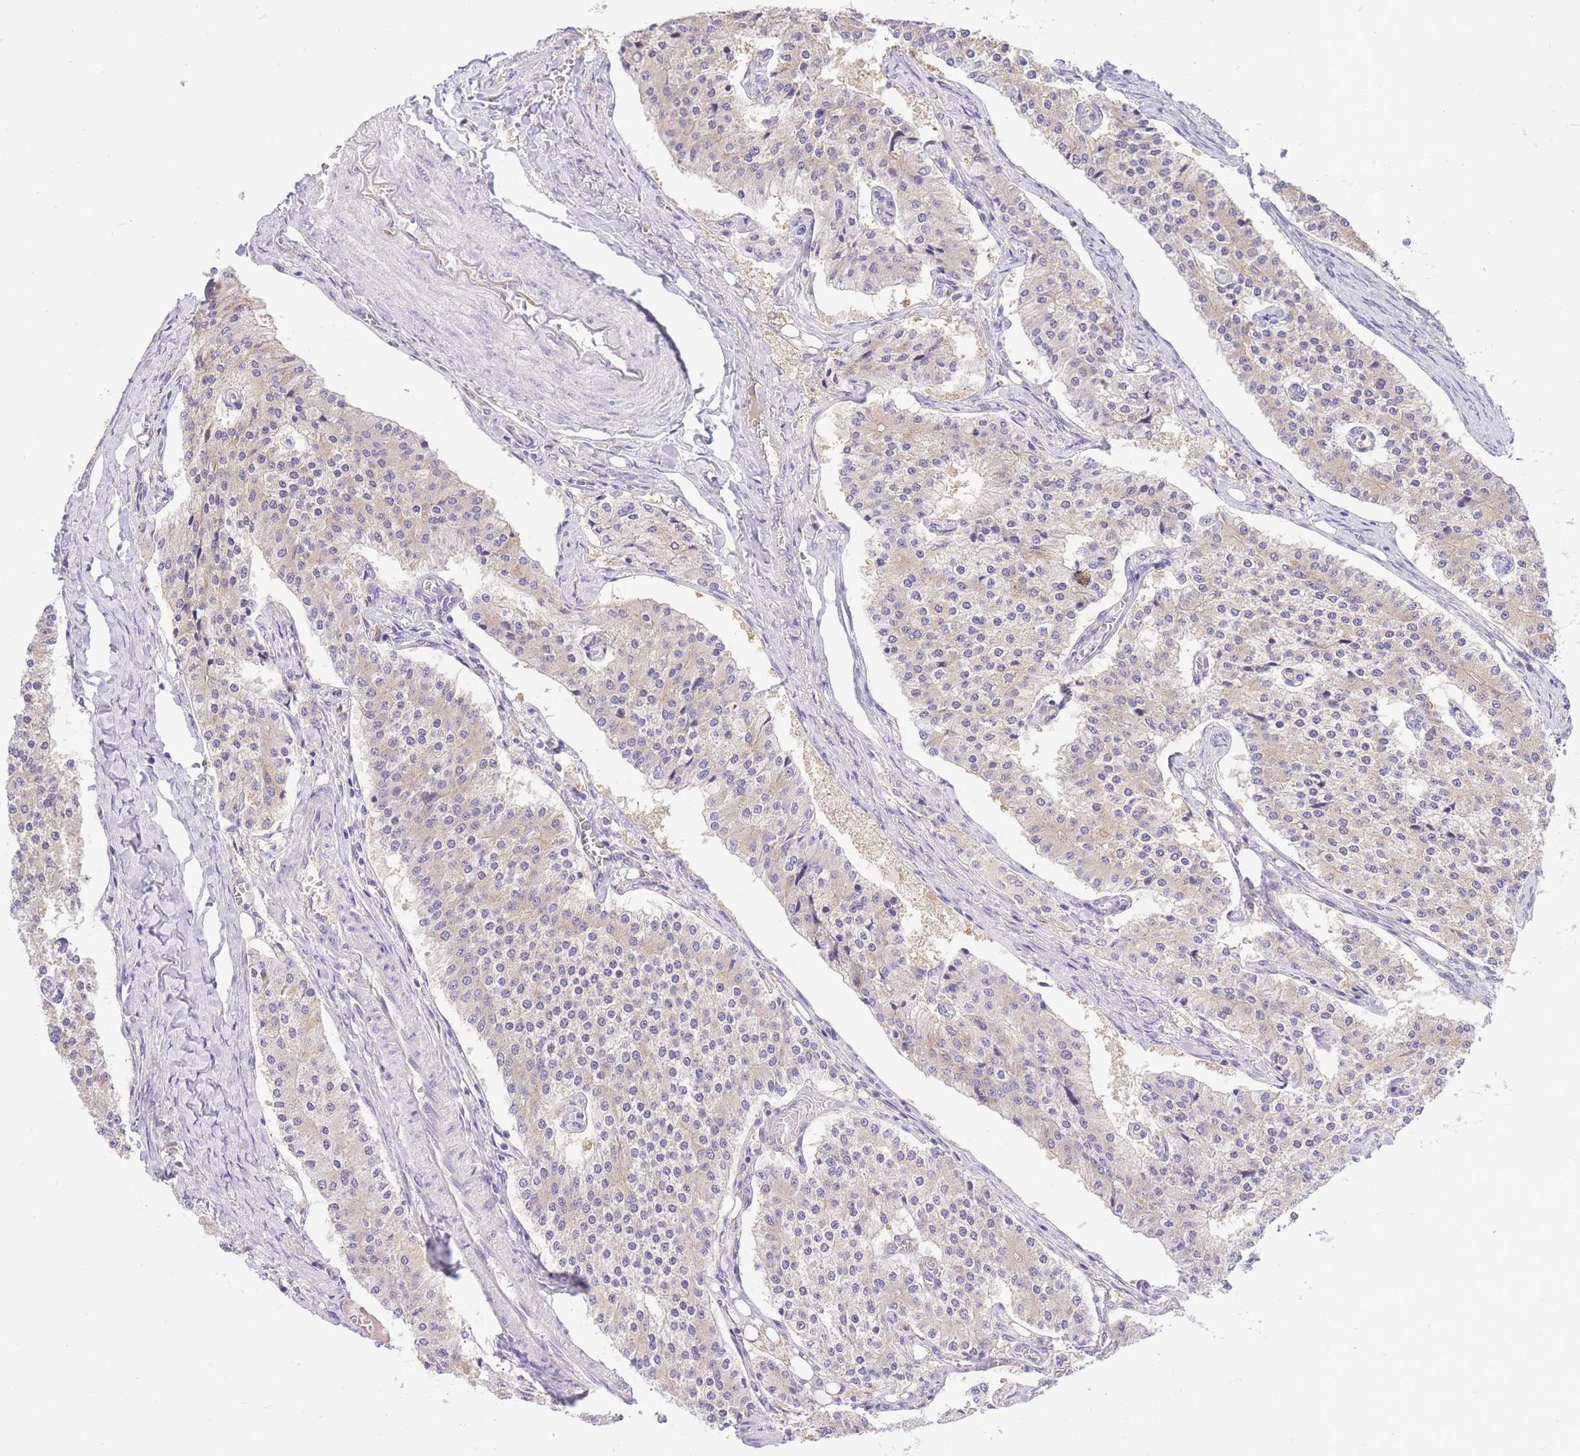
{"staining": {"intensity": "weak", "quantity": "<25%", "location": "cytoplasmic/membranous"}, "tissue": "carcinoid", "cell_type": "Tumor cells", "image_type": "cancer", "snomed": [{"axis": "morphology", "description": "Carcinoid, malignant, NOS"}, {"axis": "topography", "description": "Colon"}], "caption": "This histopathology image is of malignant carcinoid stained with immunohistochemistry to label a protein in brown with the nuclei are counter-stained blue. There is no positivity in tumor cells. Nuclei are stained in blue.", "gene": "LIPH", "patient": {"sex": "female", "age": 52}}